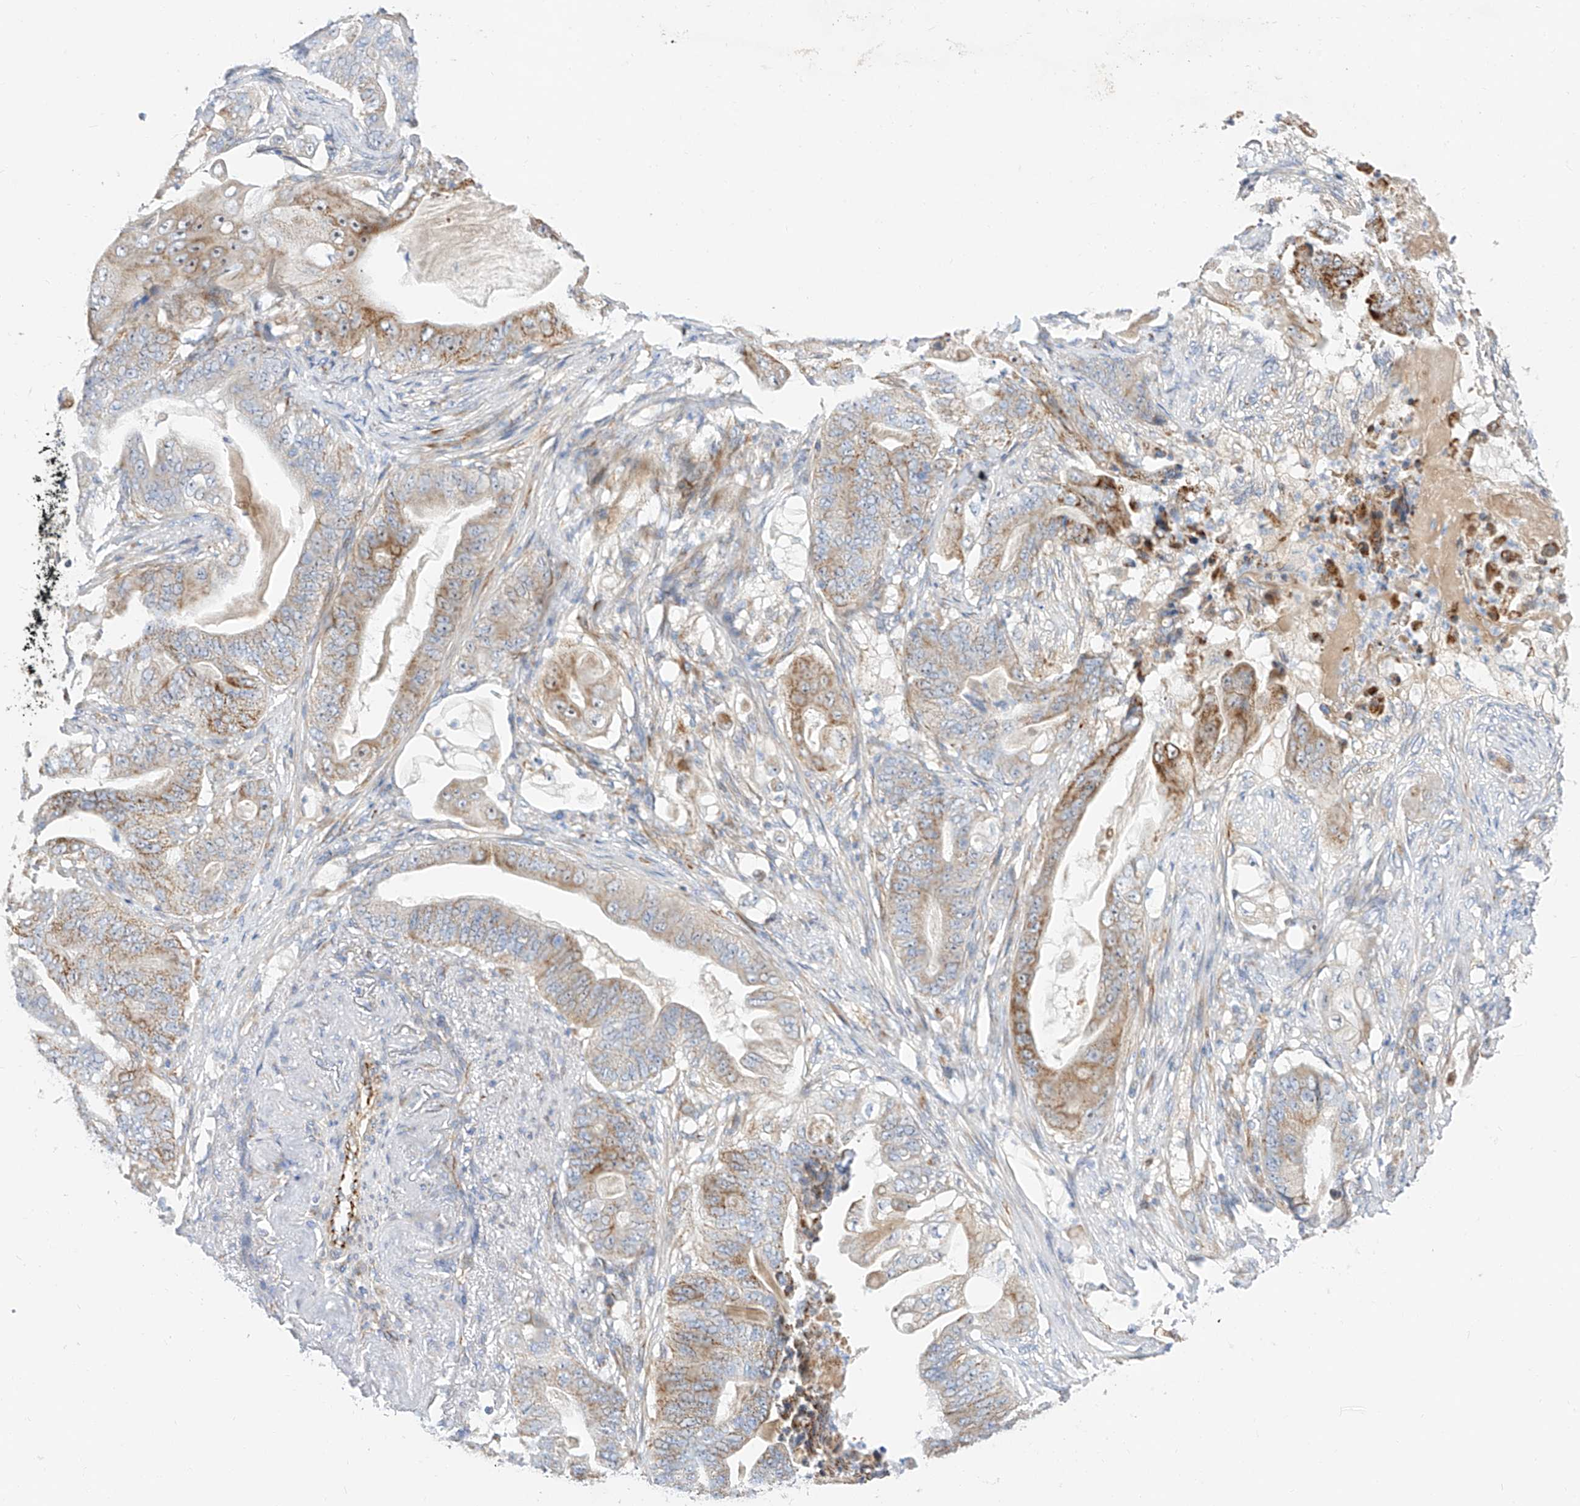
{"staining": {"intensity": "moderate", "quantity": ">75%", "location": "cytoplasmic/membranous"}, "tissue": "stomach cancer", "cell_type": "Tumor cells", "image_type": "cancer", "snomed": [{"axis": "morphology", "description": "Adenocarcinoma, NOS"}, {"axis": "topography", "description": "Stomach"}], "caption": "This is a histology image of immunohistochemistry (IHC) staining of stomach cancer, which shows moderate expression in the cytoplasmic/membranous of tumor cells.", "gene": "CST9", "patient": {"sex": "female", "age": 73}}